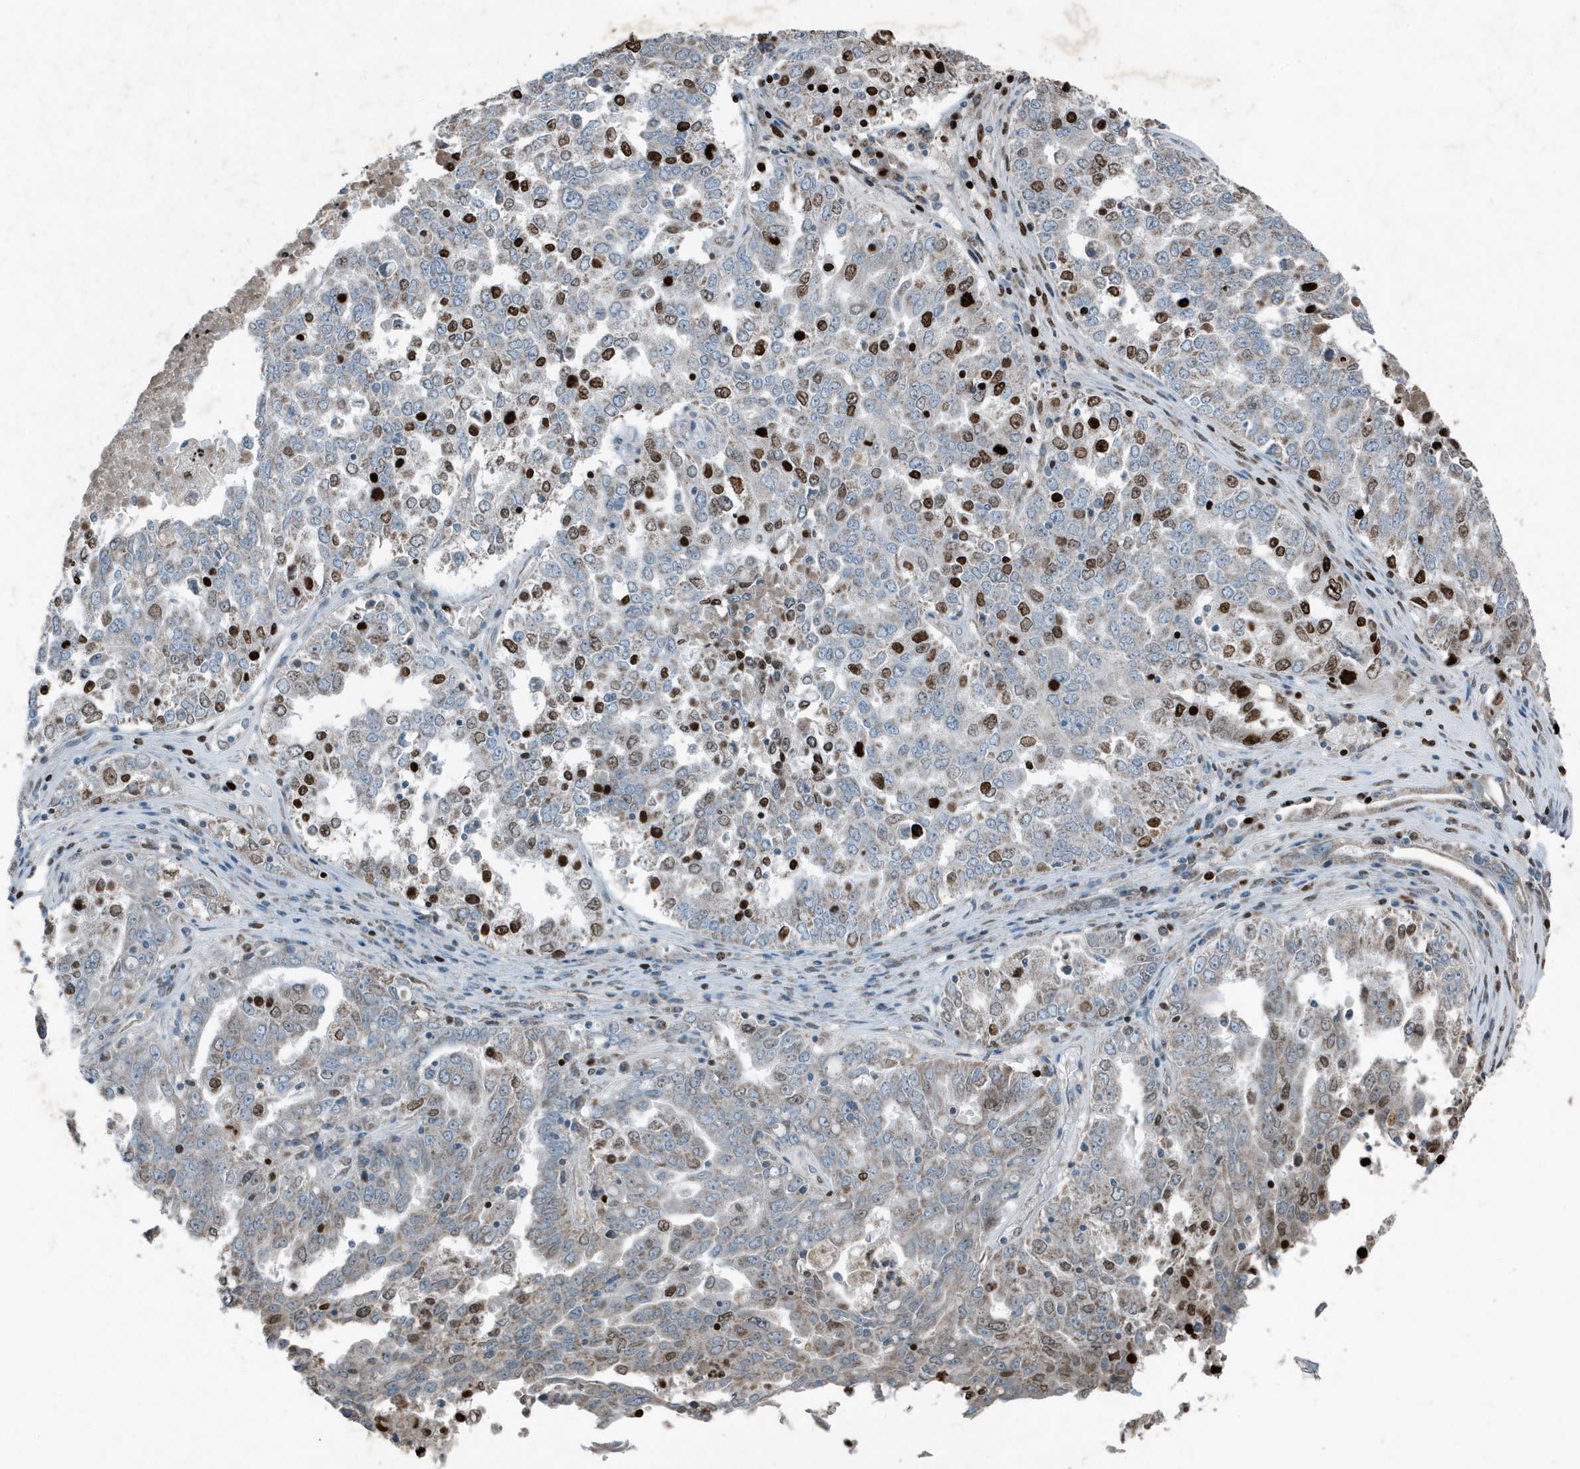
{"staining": {"intensity": "moderate", "quantity": "<25%", "location": "nuclear"}, "tissue": "ovarian cancer", "cell_type": "Tumor cells", "image_type": "cancer", "snomed": [{"axis": "morphology", "description": "Carcinoma, endometroid"}, {"axis": "topography", "description": "Ovary"}], "caption": "This is a histology image of immunohistochemistry staining of ovarian cancer (endometroid carcinoma), which shows moderate staining in the nuclear of tumor cells.", "gene": "MT-CYB", "patient": {"sex": "female", "age": 62}}